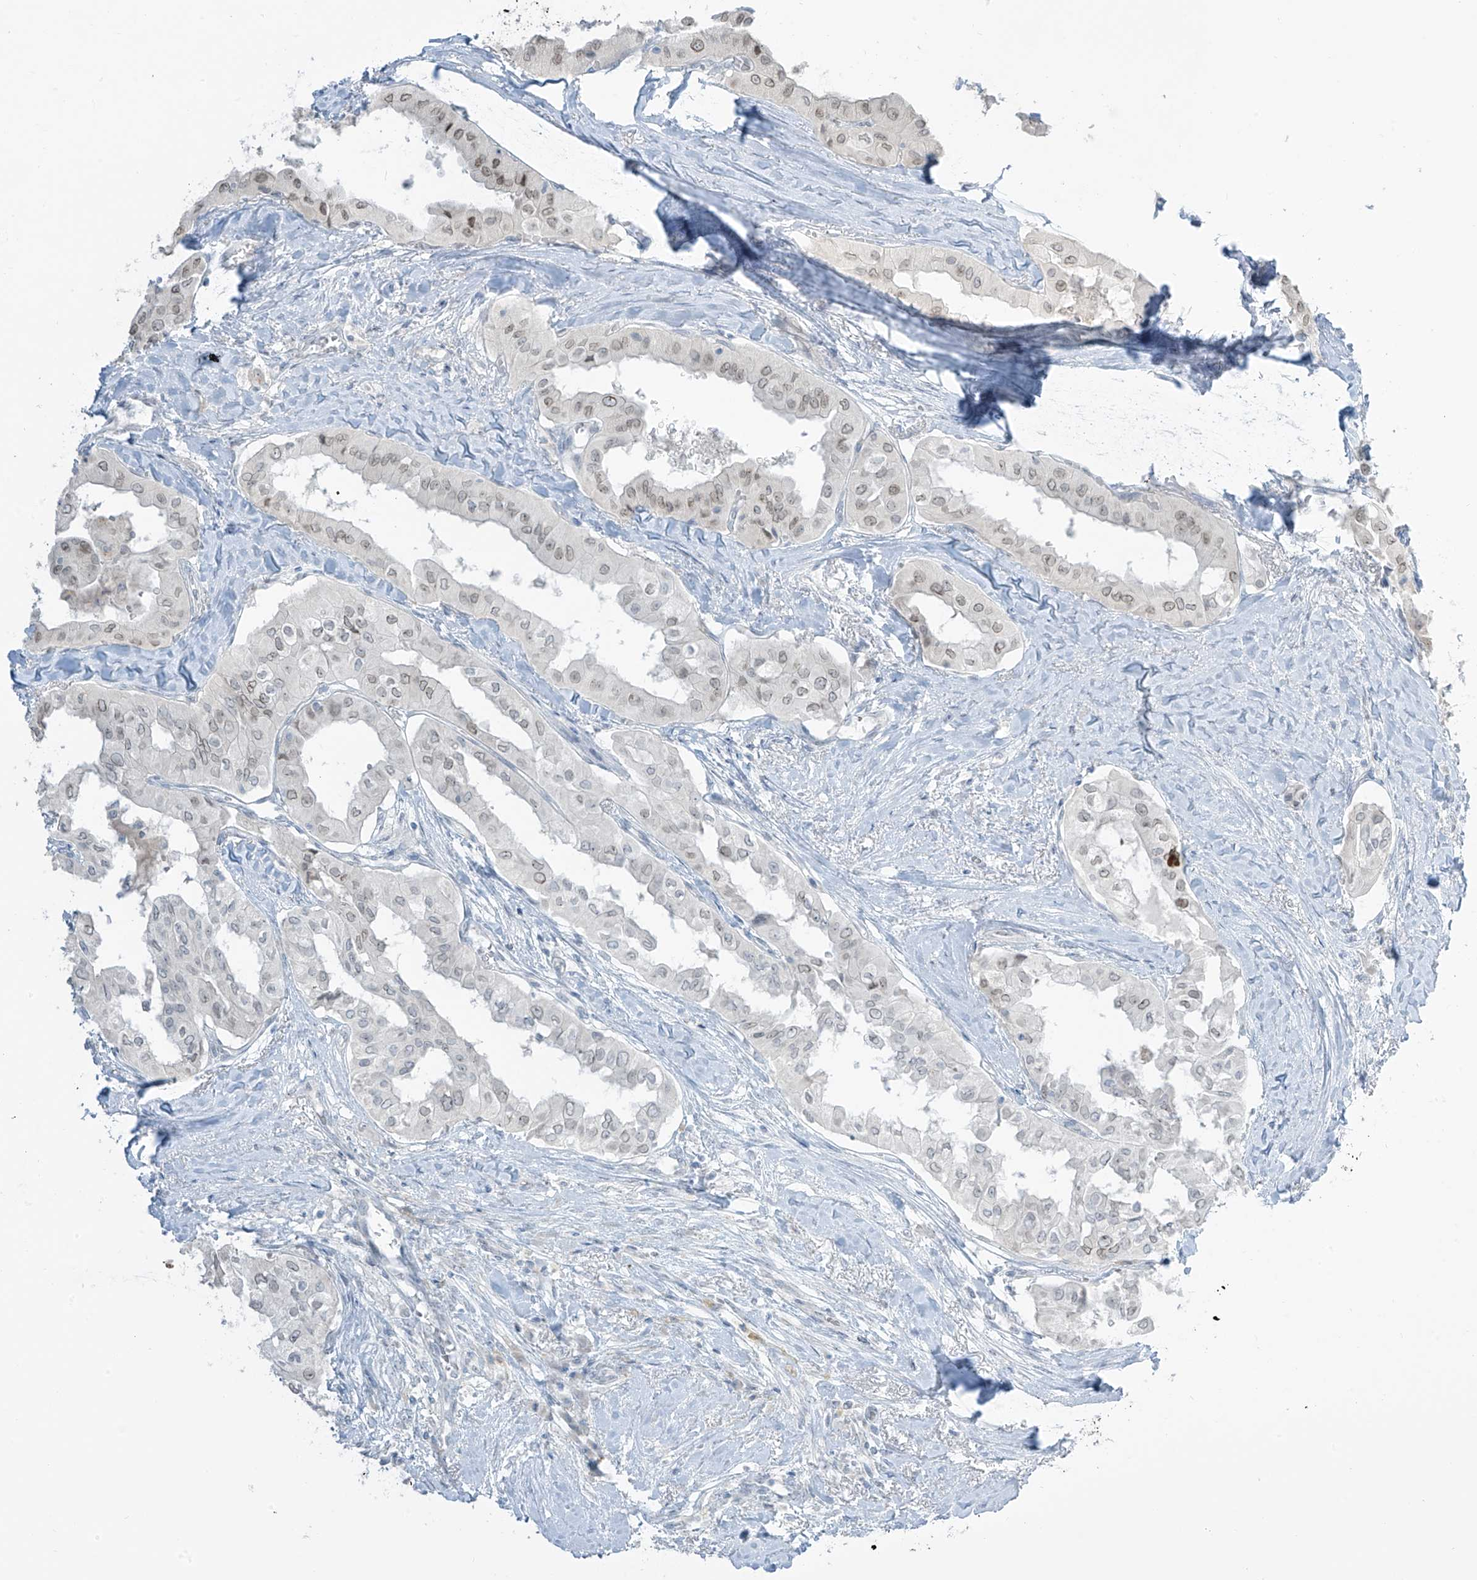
{"staining": {"intensity": "weak", "quantity": "25%-75%", "location": "nuclear"}, "tissue": "thyroid cancer", "cell_type": "Tumor cells", "image_type": "cancer", "snomed": [{"axis": "morphology", "description": "Papillary adenocarcinoma, NOS"}, {"axis": "topography", "description": "Thyroid gland"}], "caption": "Immunohistochemical staining of human papillary adenocarcinoma (thyroid) exhibits low levels of weak nuclear protein expression in about 25%-75% of tumor cells.", "gene": "PRDM6", "patient": {"sex": "female", "age": 59}}